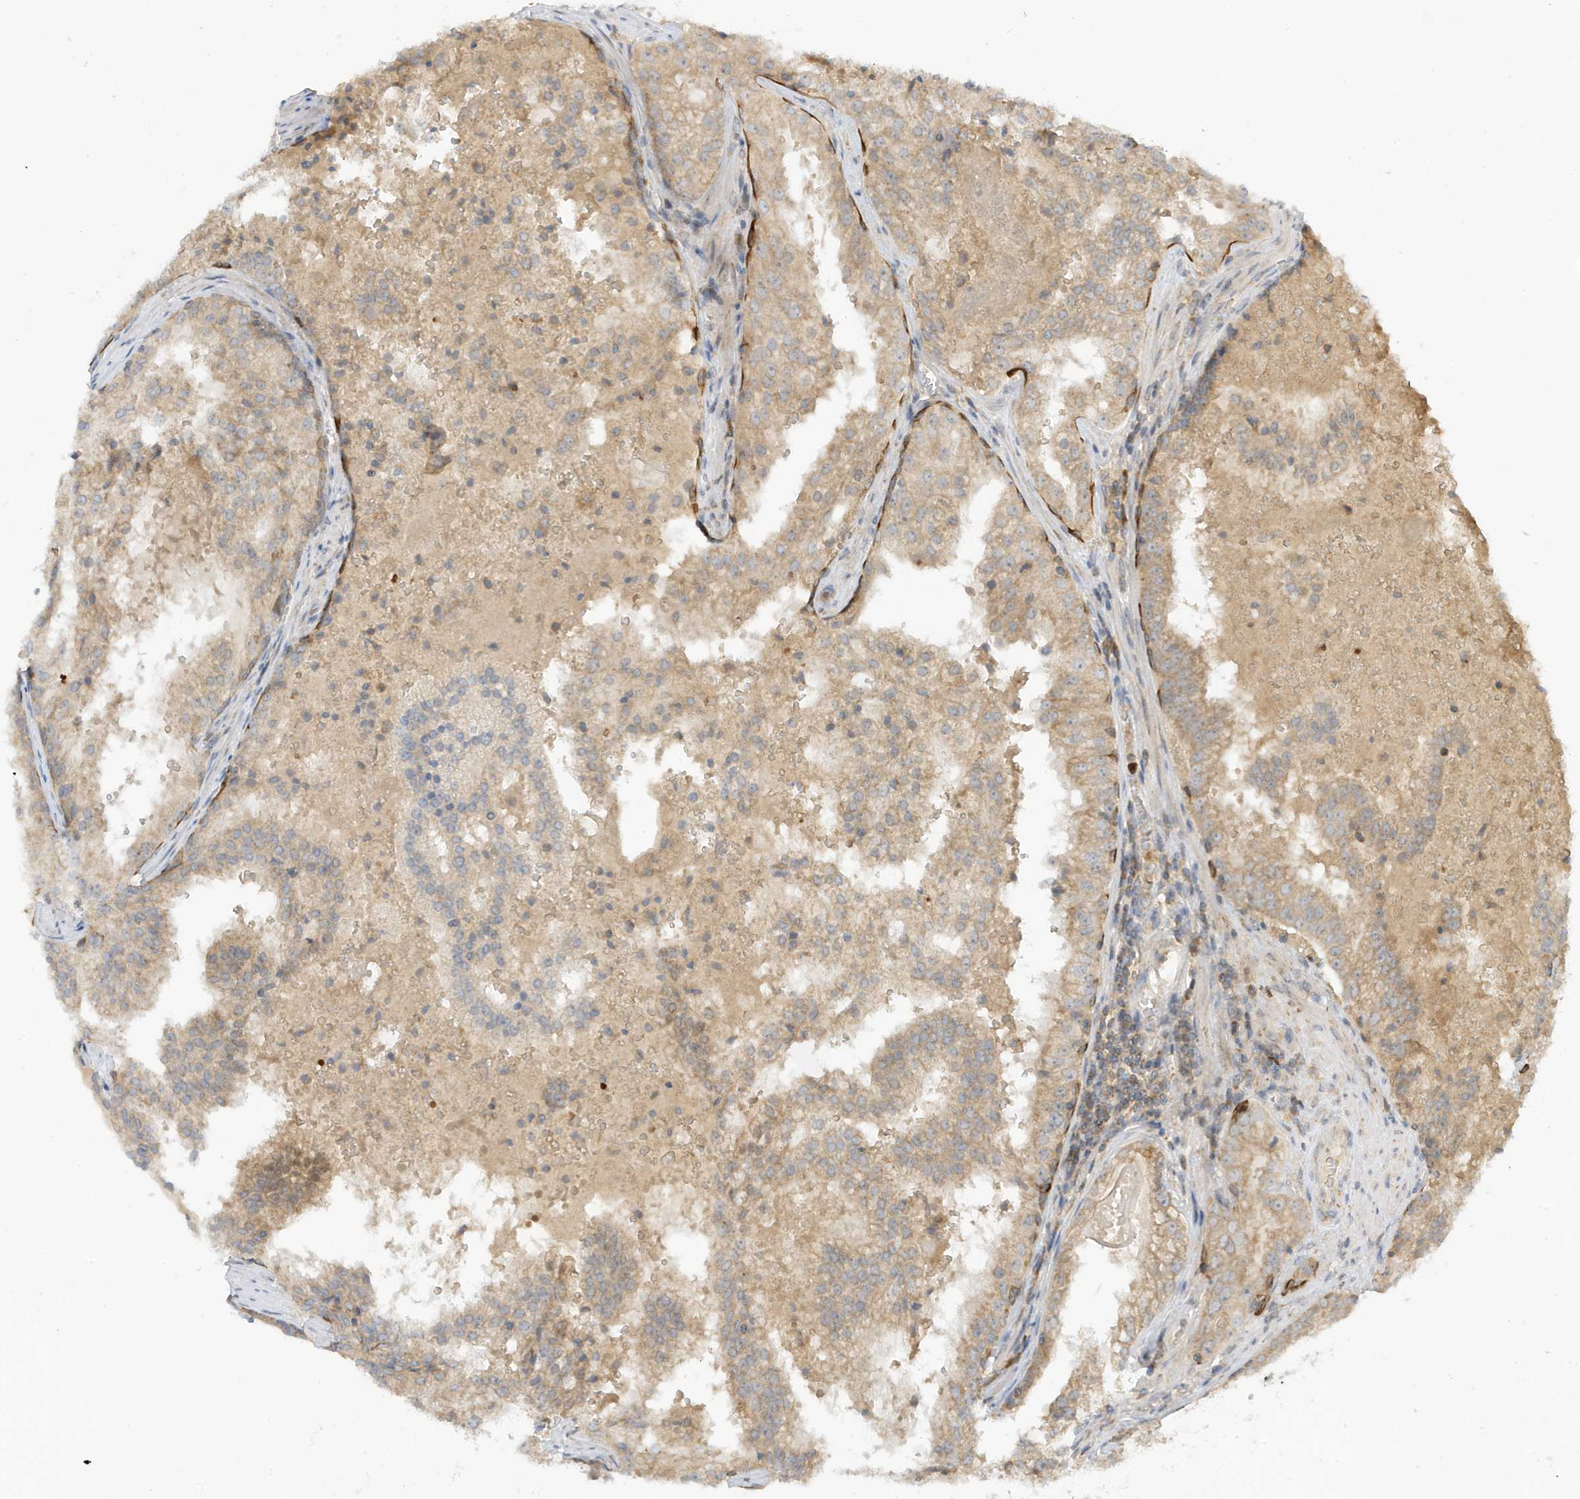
{"staining": {"intensity": "moderate", "quantity": ">75%", "location": "cytoplasmic/membranous"}, "tissue": "prostate cancer", "cell_type": "Tumor cells", "image_type": "cancer", "snomed": [{"axis": "morphology", "description": "Adenocarcinoma, High grade"}, {"axis": "topography", "description": "Prostate"}], "caption": "Protein staining by IHC demonstrates moderate cytoplasmic/membranous positivity in about >75% of tumor cells in prostate cancer (adenocarcinoma (high-grade)).", "gene": "NPPC", "patient": {"sex": "male", "age": 68}}